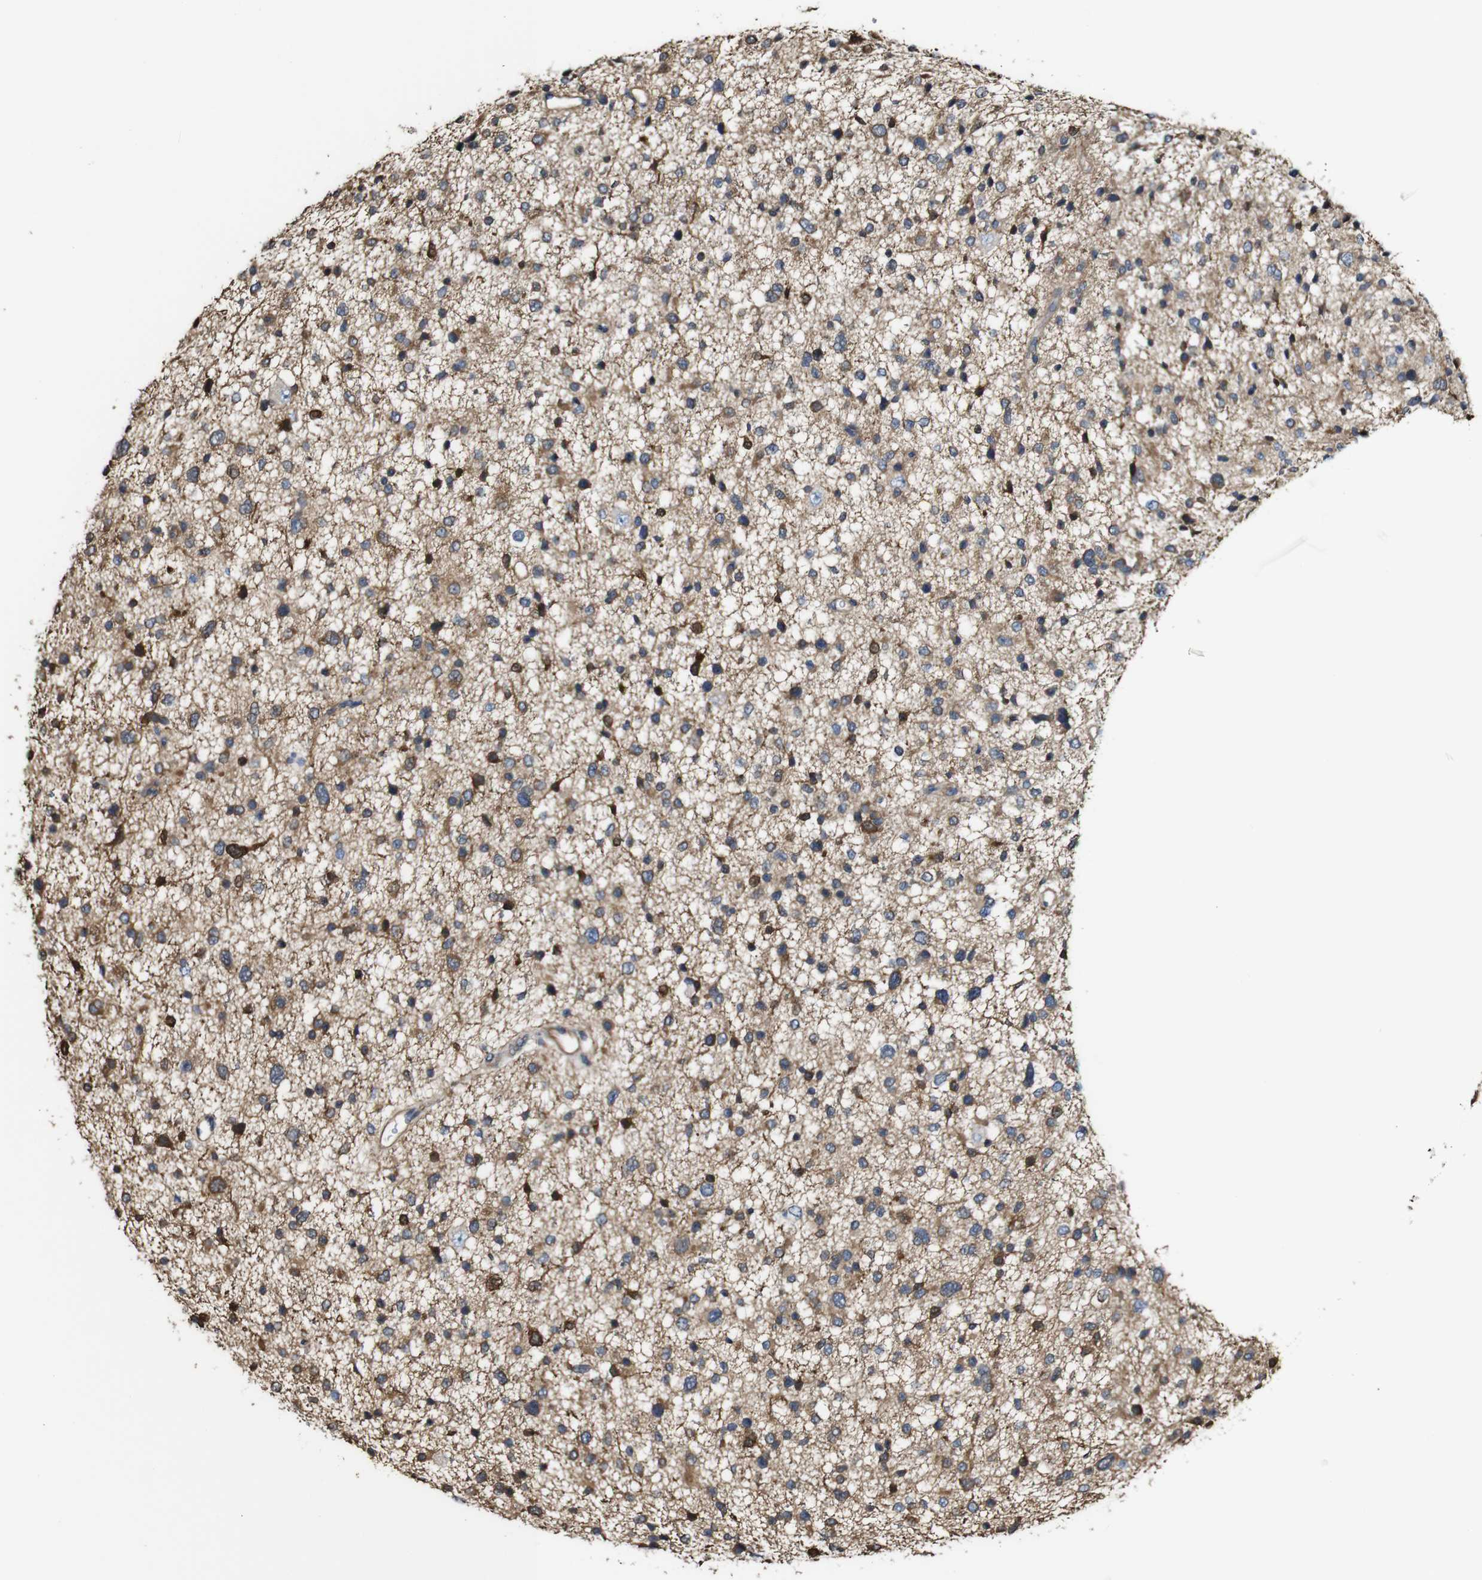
{"staining": {"intensity": "moderate", "quantity": "25%-75%", "location": "cytoplasmic/membranous,nuclear"}, "tissue": "glioma", "cell_type": "Tumor cells", "image_type": "cancer", "snomed": [{"axis": "morphology", "description": "Glioma, malignant, Low grade"}, {"axis": "topography", "description": "Brain"}], "caption": "The photomicrograph displays immunohistochemical staining of malignant glioma (low-grade). There is moderate cytoplasmic/membranous and nuclear expression is appreciated in approximately 25%-75% of tumor cells.", "gene": "PTPRR", "patient": {"sex": "female", "age": 37}}